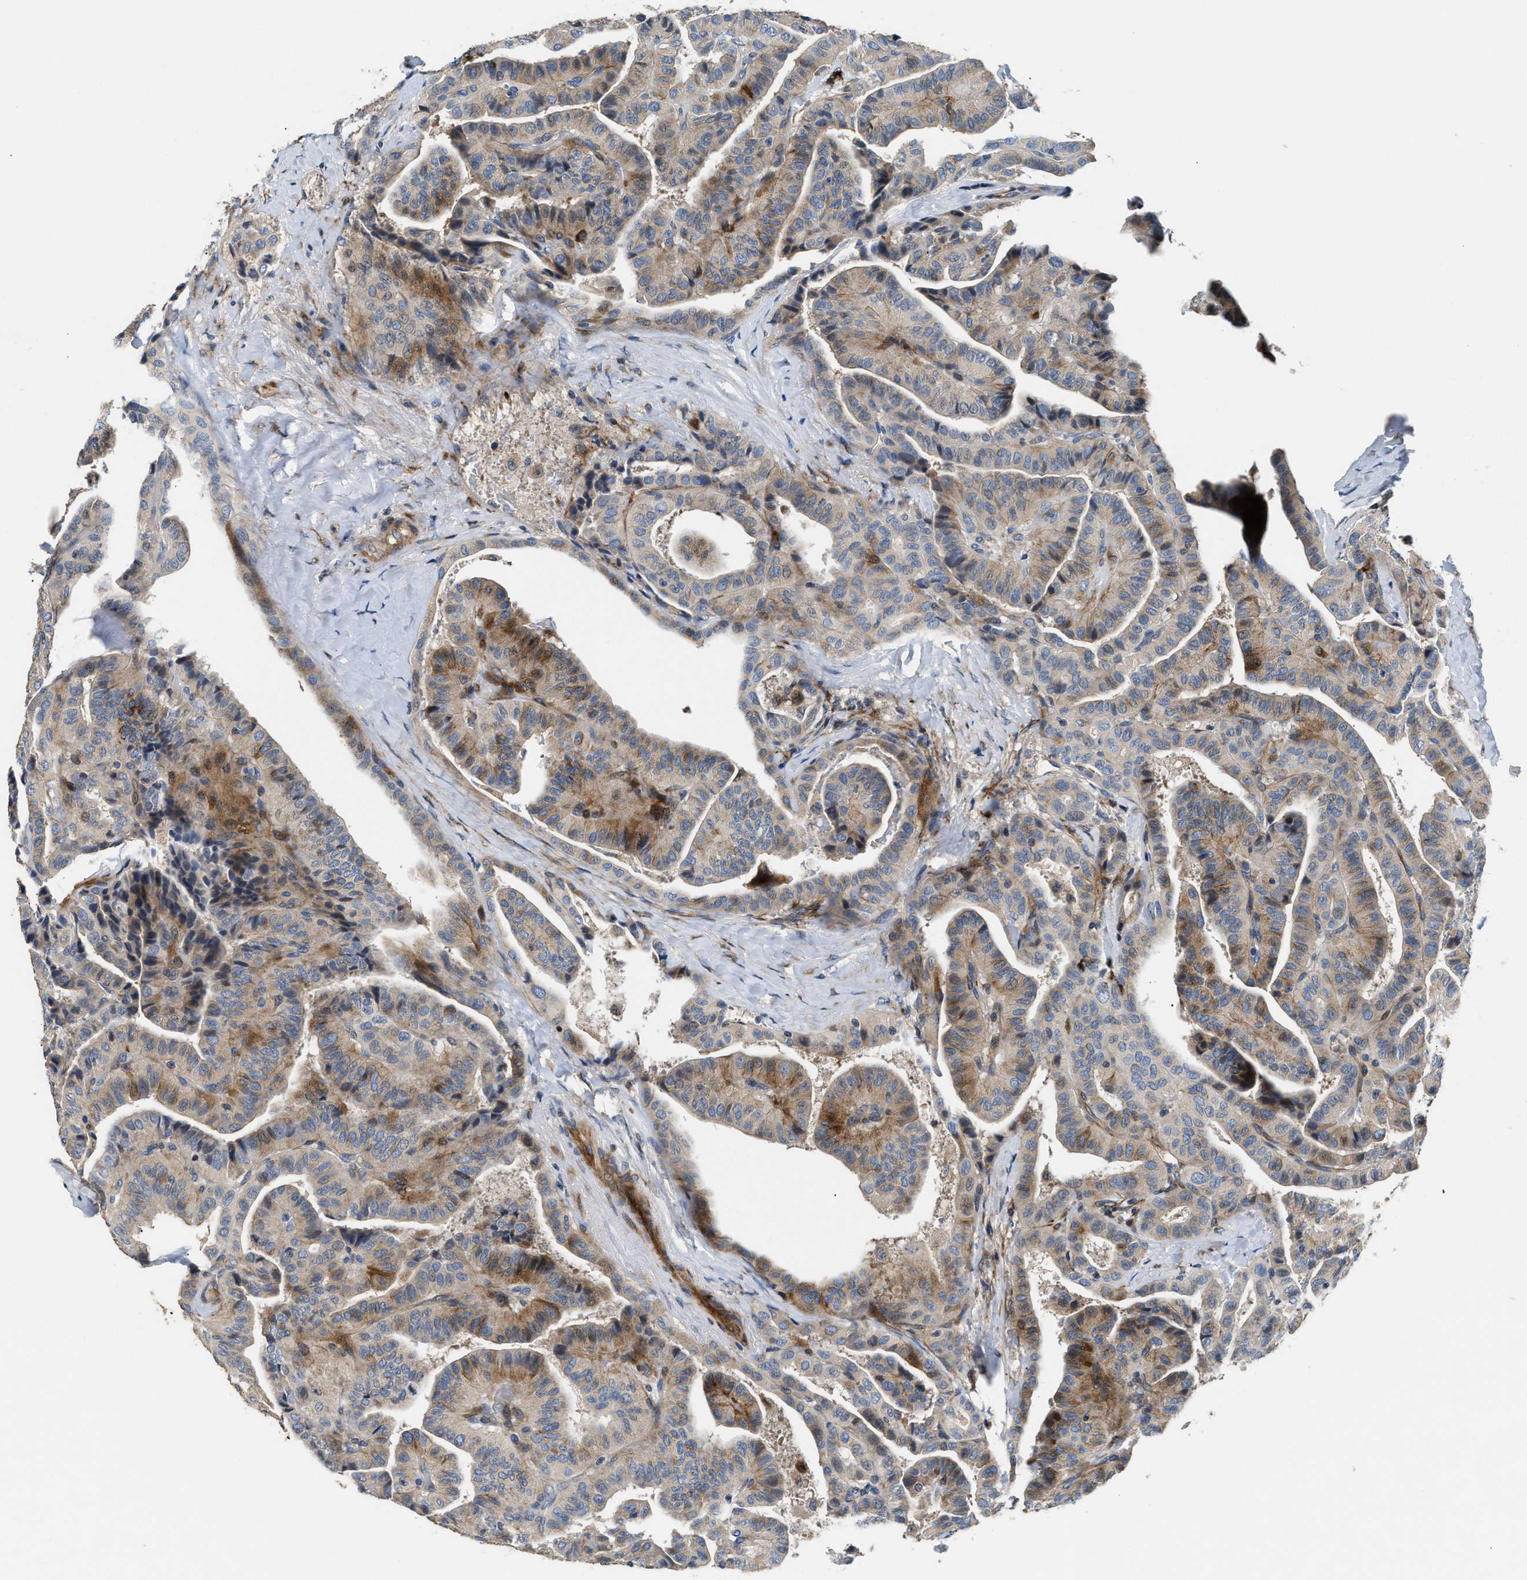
{"staining": {"intensity": "moderate", "quantity": "25%-75%", "location": "cytoplasmic/membranous"}, "tissue": "thyroid cancer", "cell_type": "Tumor cells", "image_type": "cancer", "snomed": [{"axis": "morphology", "description": "Papillary adenocarcinoma, NOS"}, {"axis": "topography", "description": "Thyroid gland"}], "caption": "Immunohistochemical staining of thyroid papillary adenocarcinoma reveals moderate cytoplasmic/membranous protein positivity in approximately 25%-75% of tumor cells.", "gene": "IL17RC", "patient": {"sex": "male", "age": 77}}